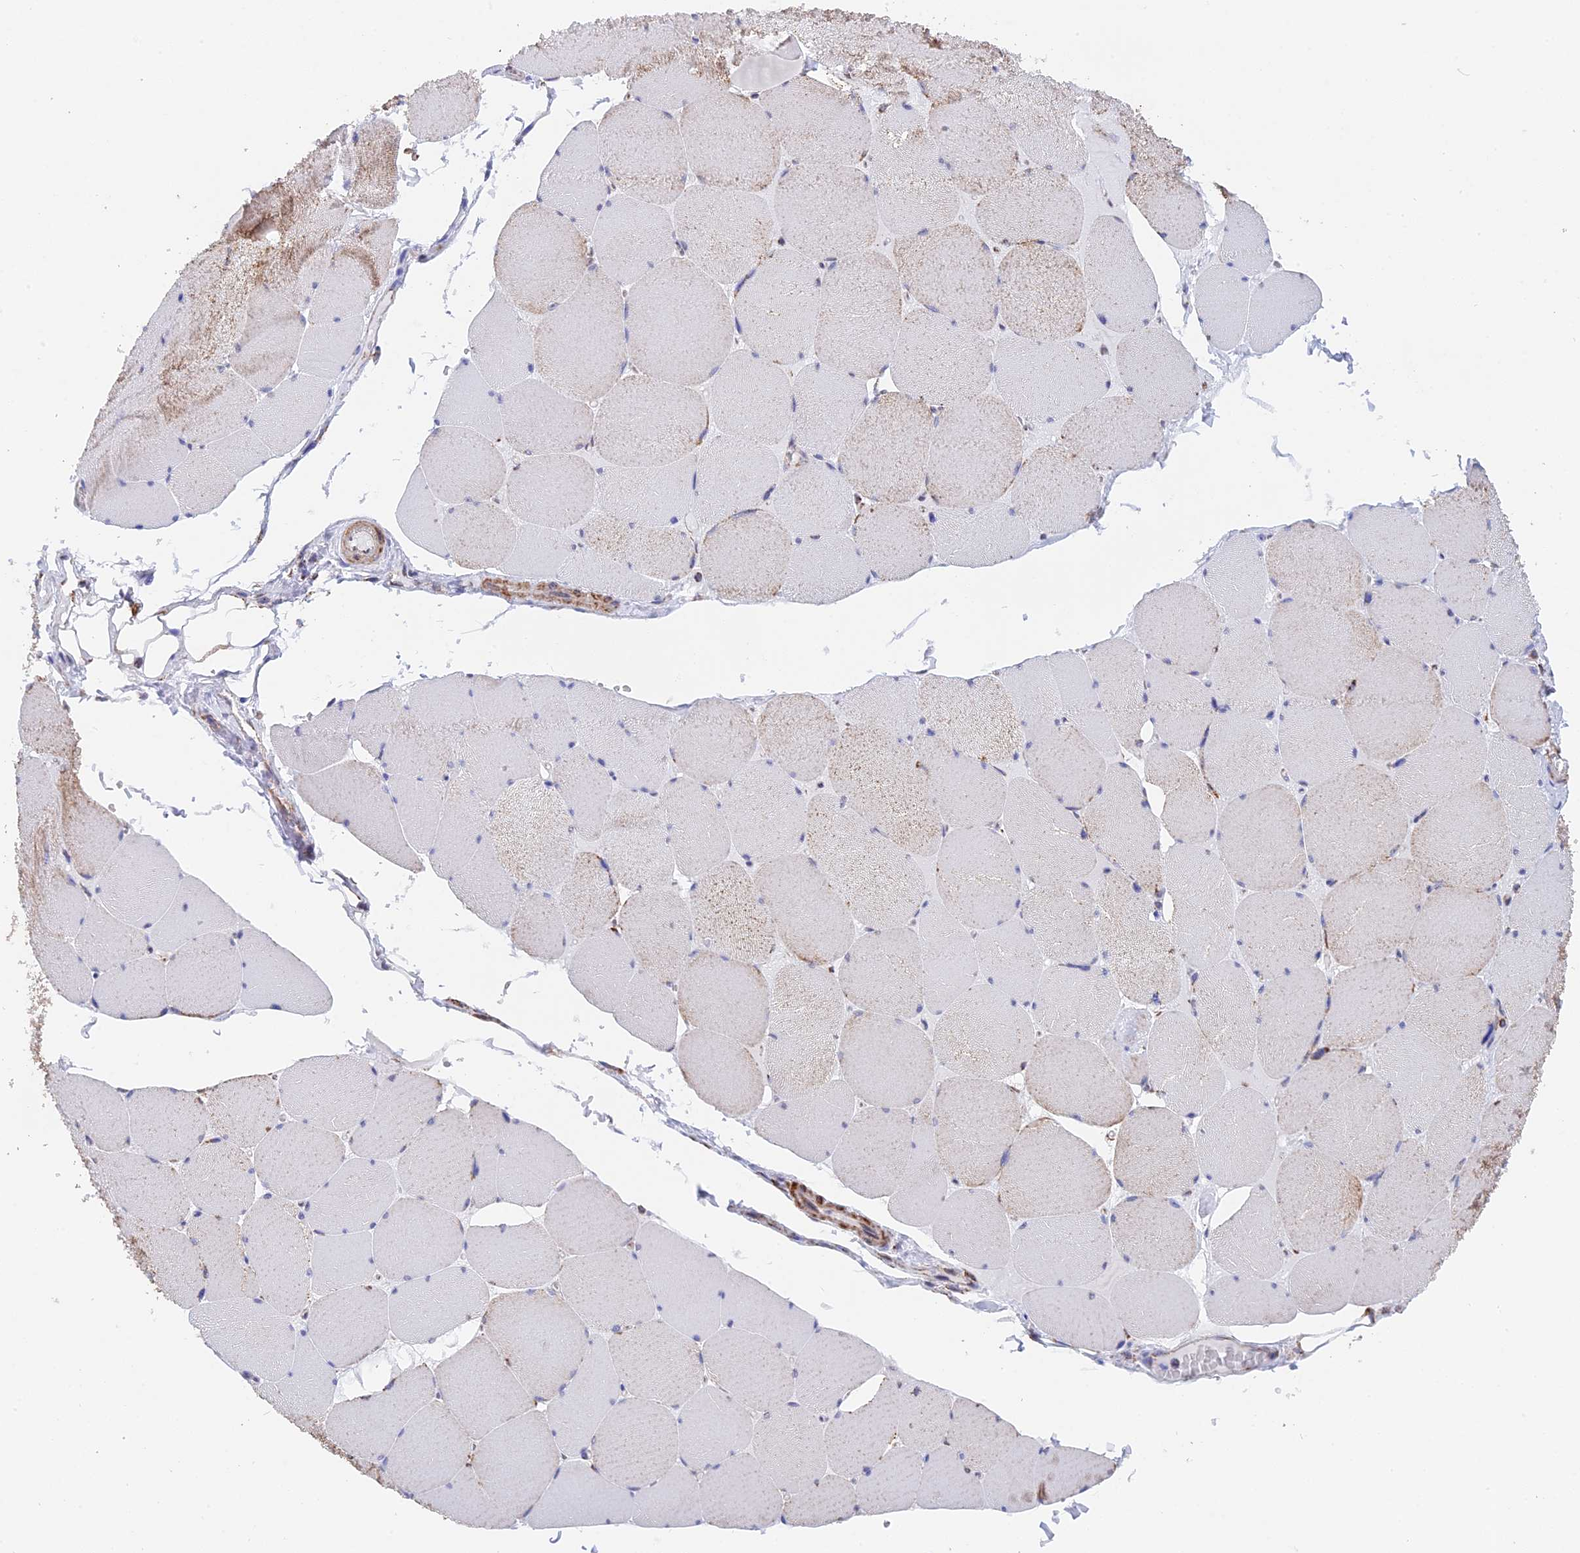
{"staining": {"intensity": "weak", "quantity": "25%-75%", "location": "cytoplasmic/membranous"}, "tissue": "skeletal muscle", "cell_type": "Myocytes", "image_type": "normal", "snomed": [{"axis": "morphology", "description": "Normal tissue, NOS"}, {"axis": "topography", "description": "Skeletal muscle"}, {"axis": "topography", "description": "Head-Neck"}], "caption": "Weak cytoplasmic/membranous protein positivity is appreciated in about 25%-75% of myocytes in skeletal muscle. The protein is stained brown, and the nuclei are stained in blue (DAB (3,3'-diaminobenzidine) IHC with brightfield microscopy, high magnification).", "gene": "CDC16", "patient": {"sex": "male", "age": 66}}